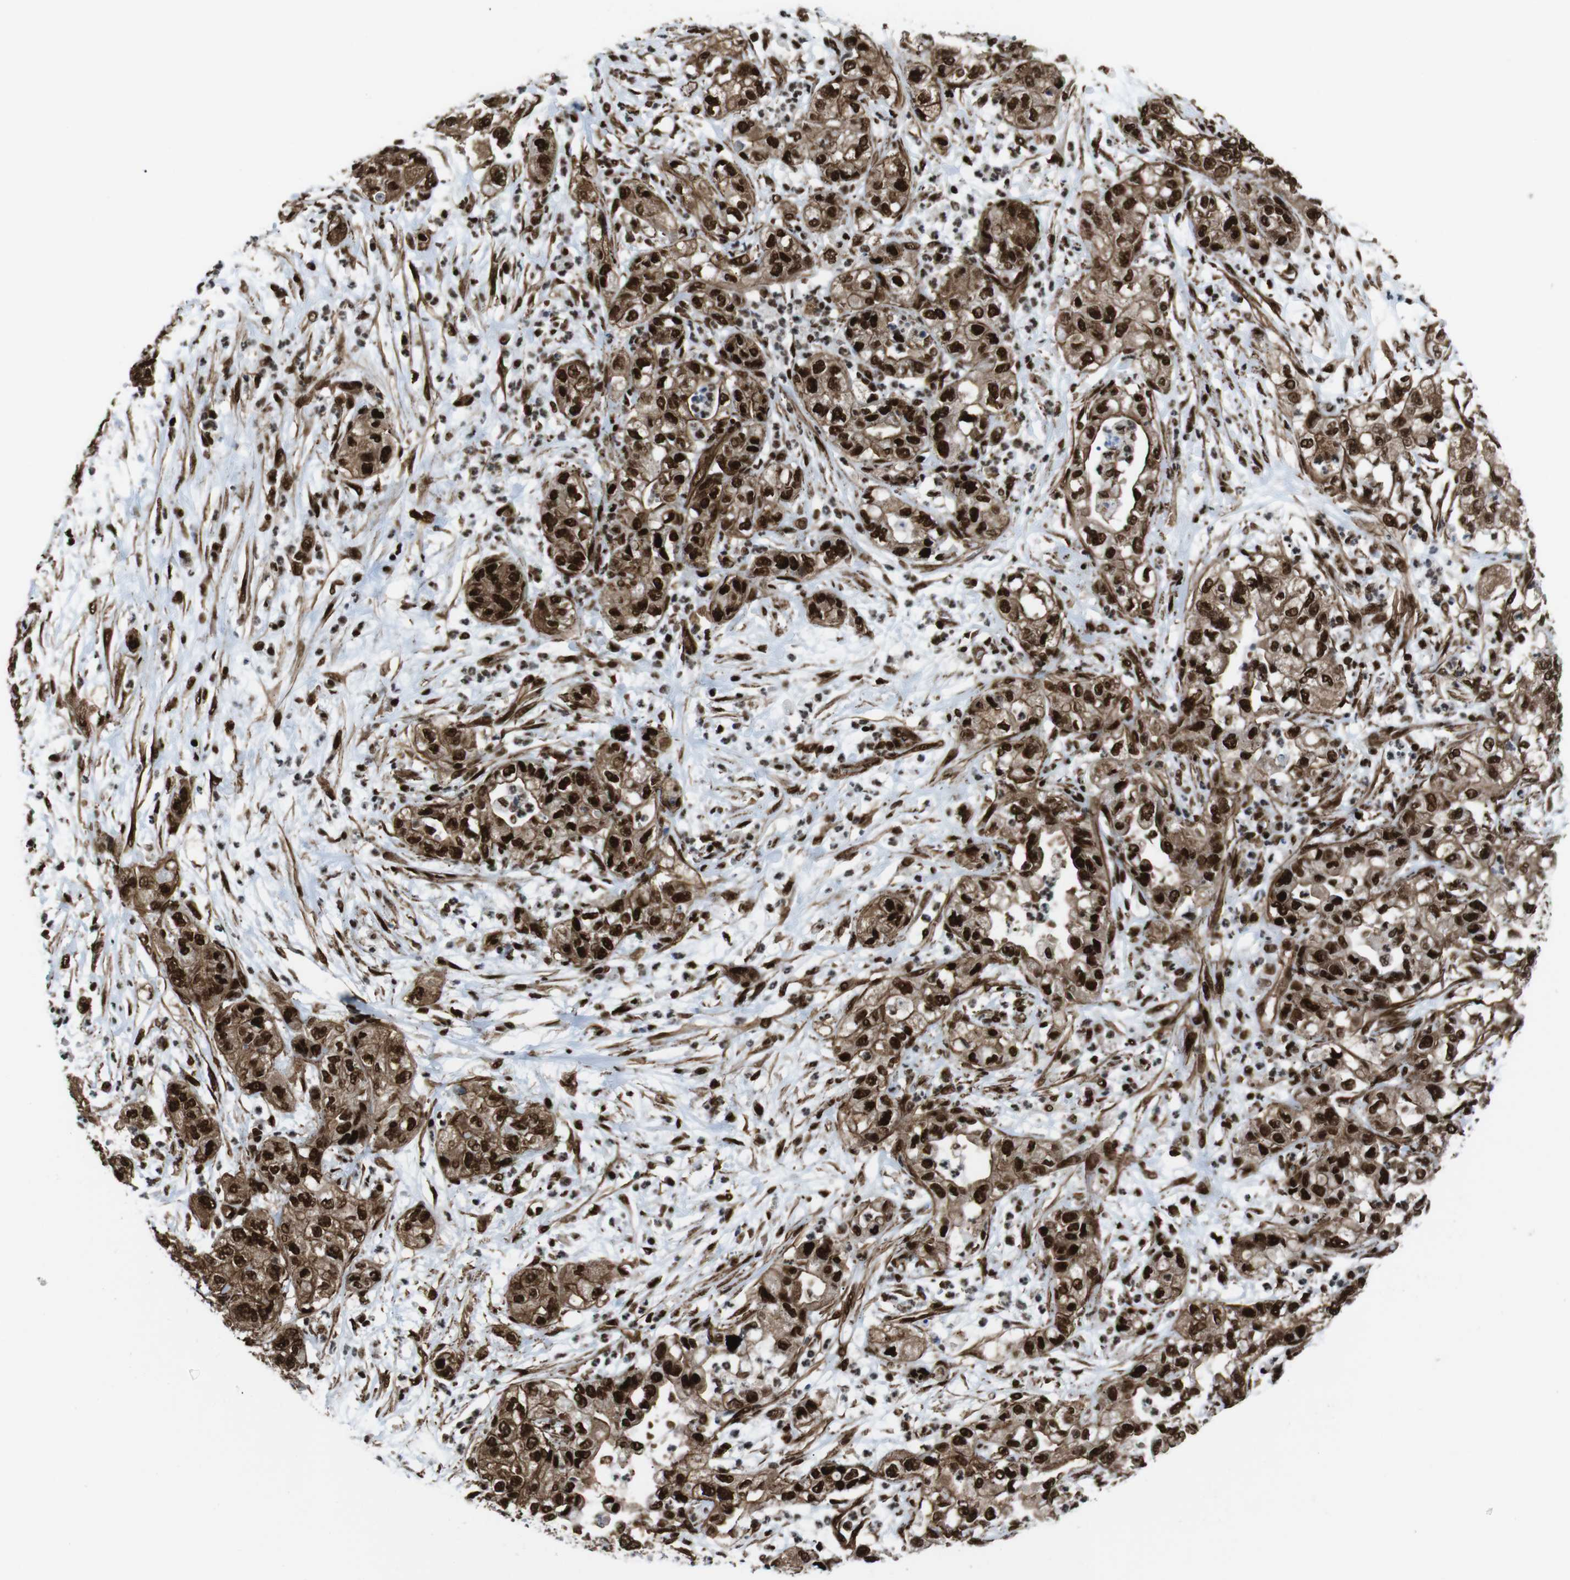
{"staining": {"intensity": "strong", "quantity": ">75%", "location": "cytoplasmic/membranous,nuclear"}, "tissue": "pancreatic cancer", "cell_type": "Tumor cells", "image_type": "cancer", "snomed": [{"axis": "morphology", "description": "Adenocarcinoma, NOS"}, {"axis": "topography", "description": "Pancreas"}], "caption": "A histopathology image showing strong cytoplasmic/membranous and nuclear expression in about >75% of tumor cells in pancreatic adenocarcinoma, as visualized by brown immunohistochemical staining.", "gene": "HNRNPU", "patient": {"sex": "female", "age": 78}}